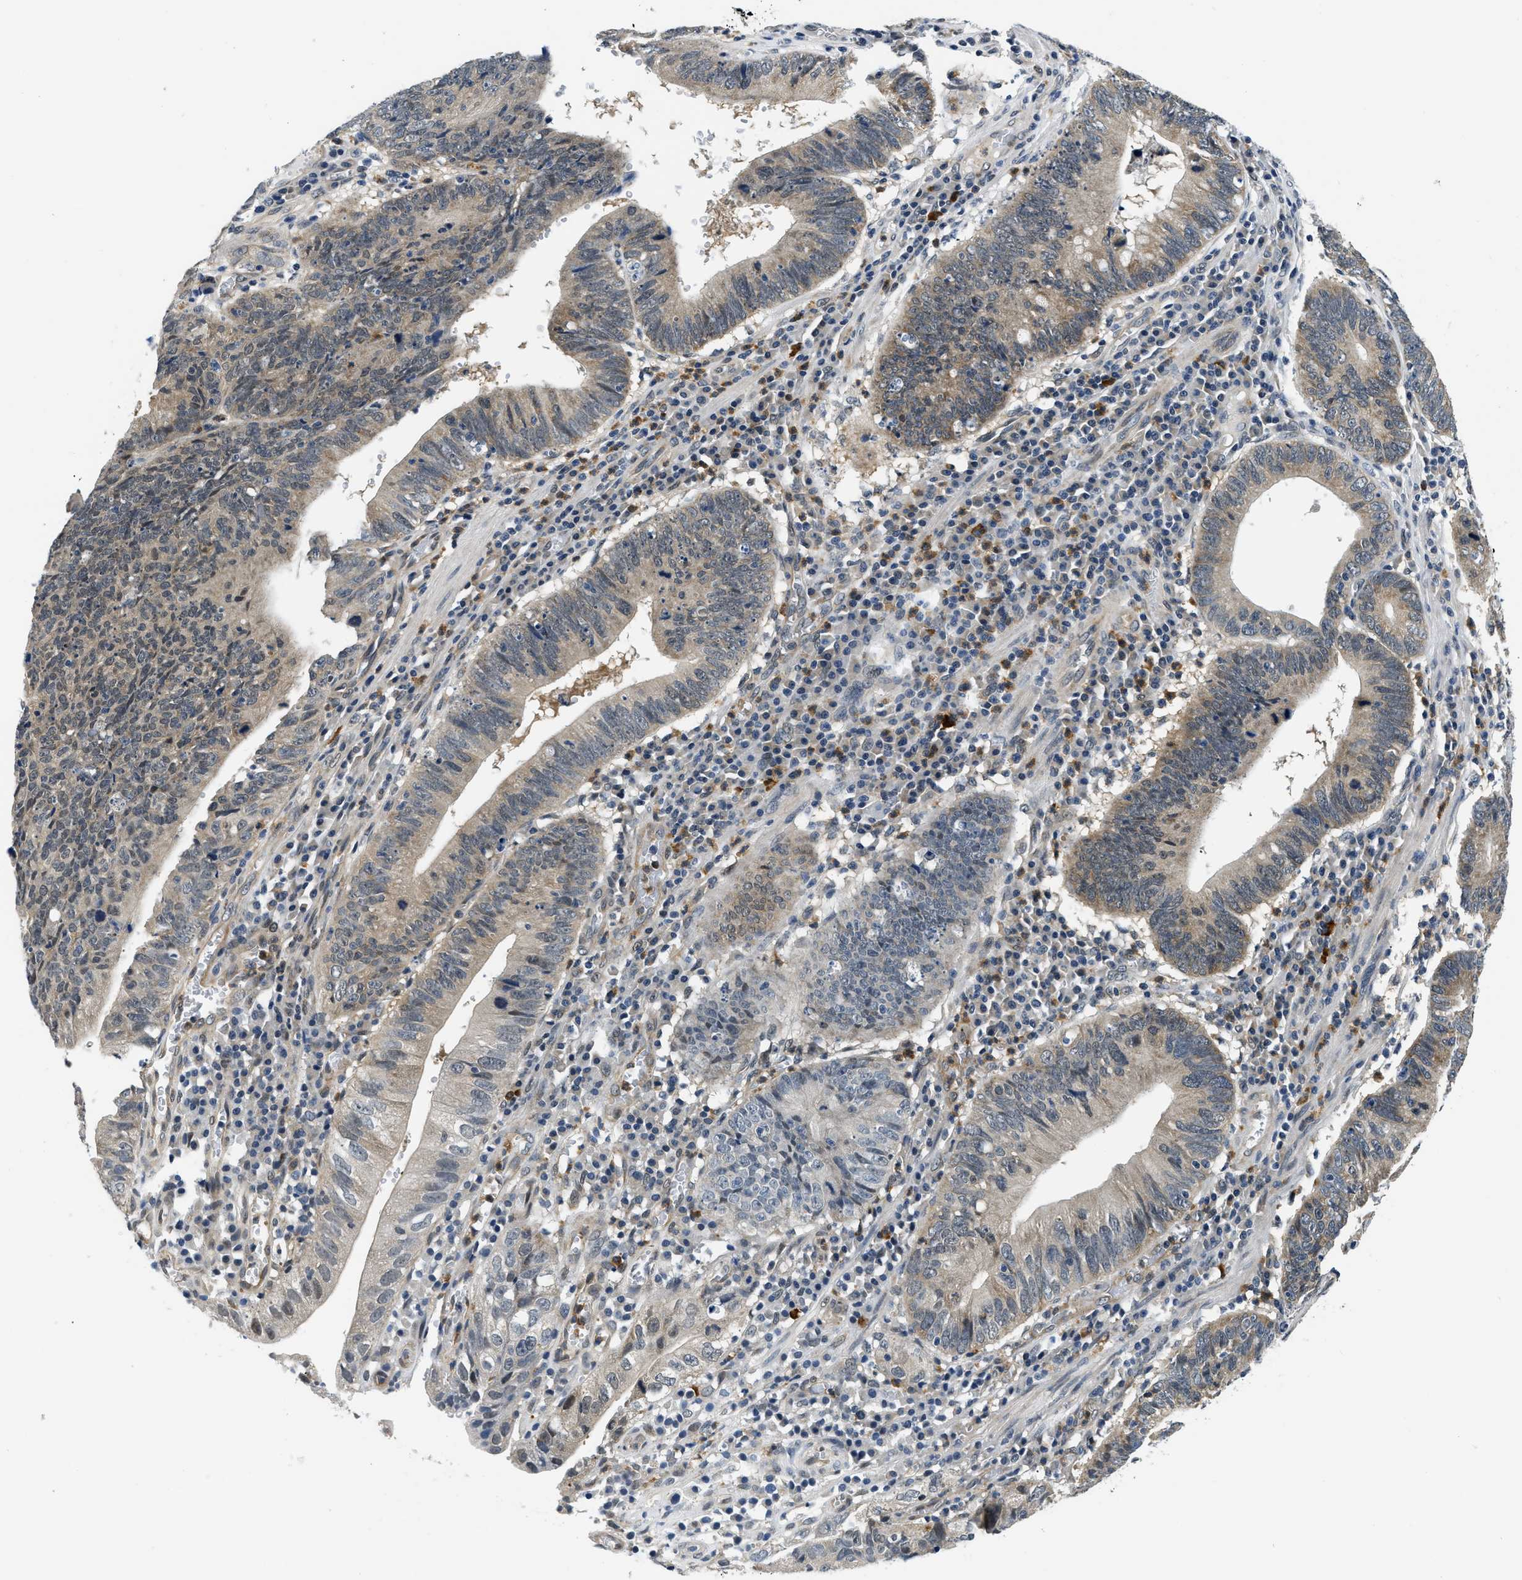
{"staining": {"intensity": "weak", "quantity": ">75%", "location": "cytoplasmic/membranous"}, "tissue": "stomach cancer", "cell_type": "Tumor cells", "image_type": "cancer", "snomed": [{"axis": "morphology", "description": "Adenocarcinoma, NOS"}, {"axis": "topography", "description": "Stomach"}], "caption": "Protein expression analysis of human adenocarcinoma (stomach) reveals weak cytoplasmic/membranous expression in about >75% of tumor cells.", "gene": "SMAD4", "patient": {"sex": "male", "age": 59}}